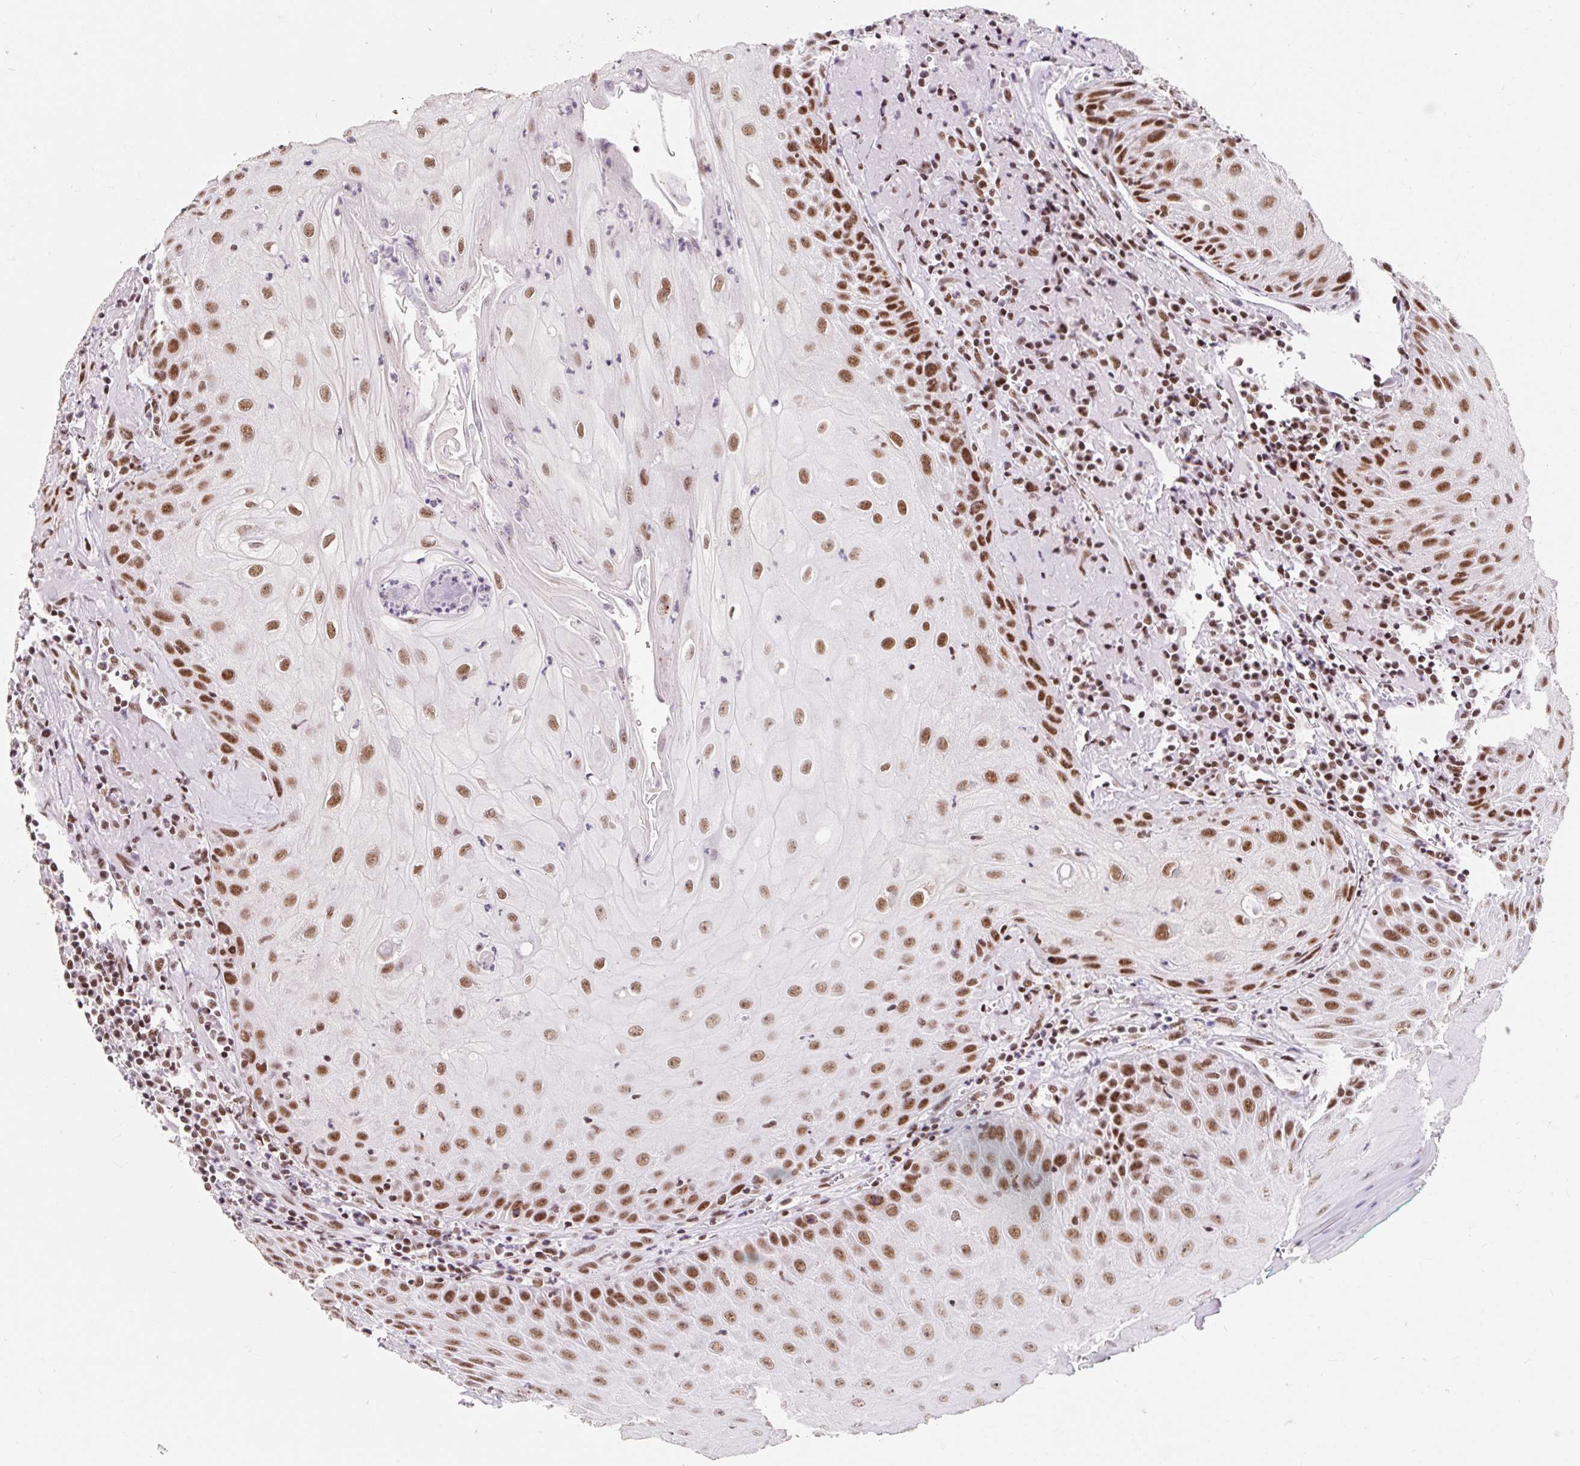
{"staining": {"intensity": "strong", "quantity": "25%-75%", "location": "nuclear"}, "tissue": "head and neck cancer", "cell_type": "Tumor cells", "image_type": "cancer", "snomed": [{"axis": "morphology", "description": "Normal tissue, NOS"}, {"axis": "morphology", "description": "Squamous cell carcinoma, NOS"}, {"axis": "topography", "description": "Oral tissue"}, {"axis": "topography", "description": "Head-Neck"}], "caption": "Tumor cells show strong nuclear expression in about 25%-75% of cells in head and neck cancer (squamous cell carcinoma).", "gene": "SRSF10", "patient": {"sex": "female", "age": 70}}